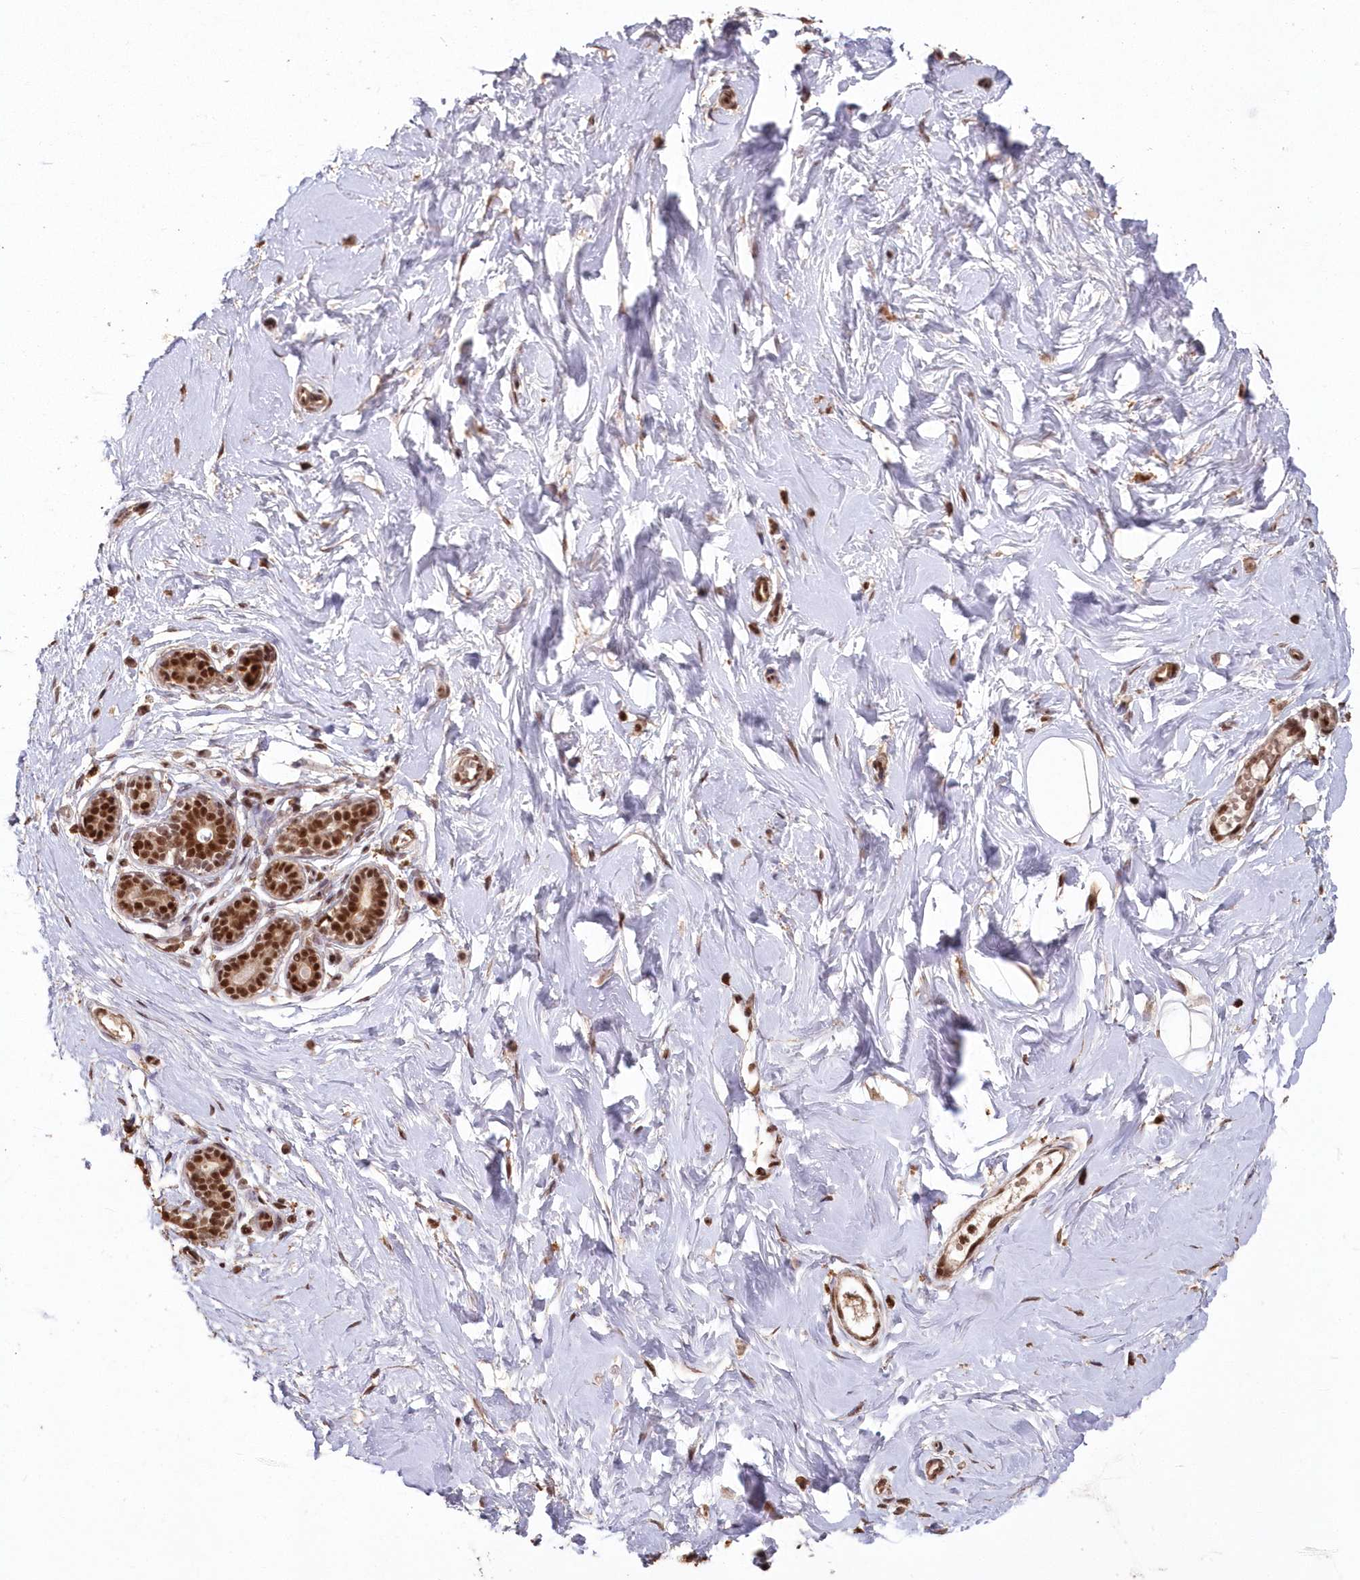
{"staining": {"intensity": "moderate", "quantity": ">75%", "location": "nuclear"}, "tissue": "breast", "cell_type": "Adipocytes", "image_type": "normal", "snomed": [{"axis": "morphology", "description": "Normal tissue, NOS"}, {"axis": "morphology", "description": "Adenoma, NOS"}, {"axis": "topography", "description": "Breast"}], "caption": "Immunohistochemistry of benign human breast shows medium levels of moderate nuclear staining in about >75% of adipocytes. (DAB IHC with brightfield microscopy, high magnification).", "gene": "PDS5A", "patient": {"sex": "female", "age": 23}}